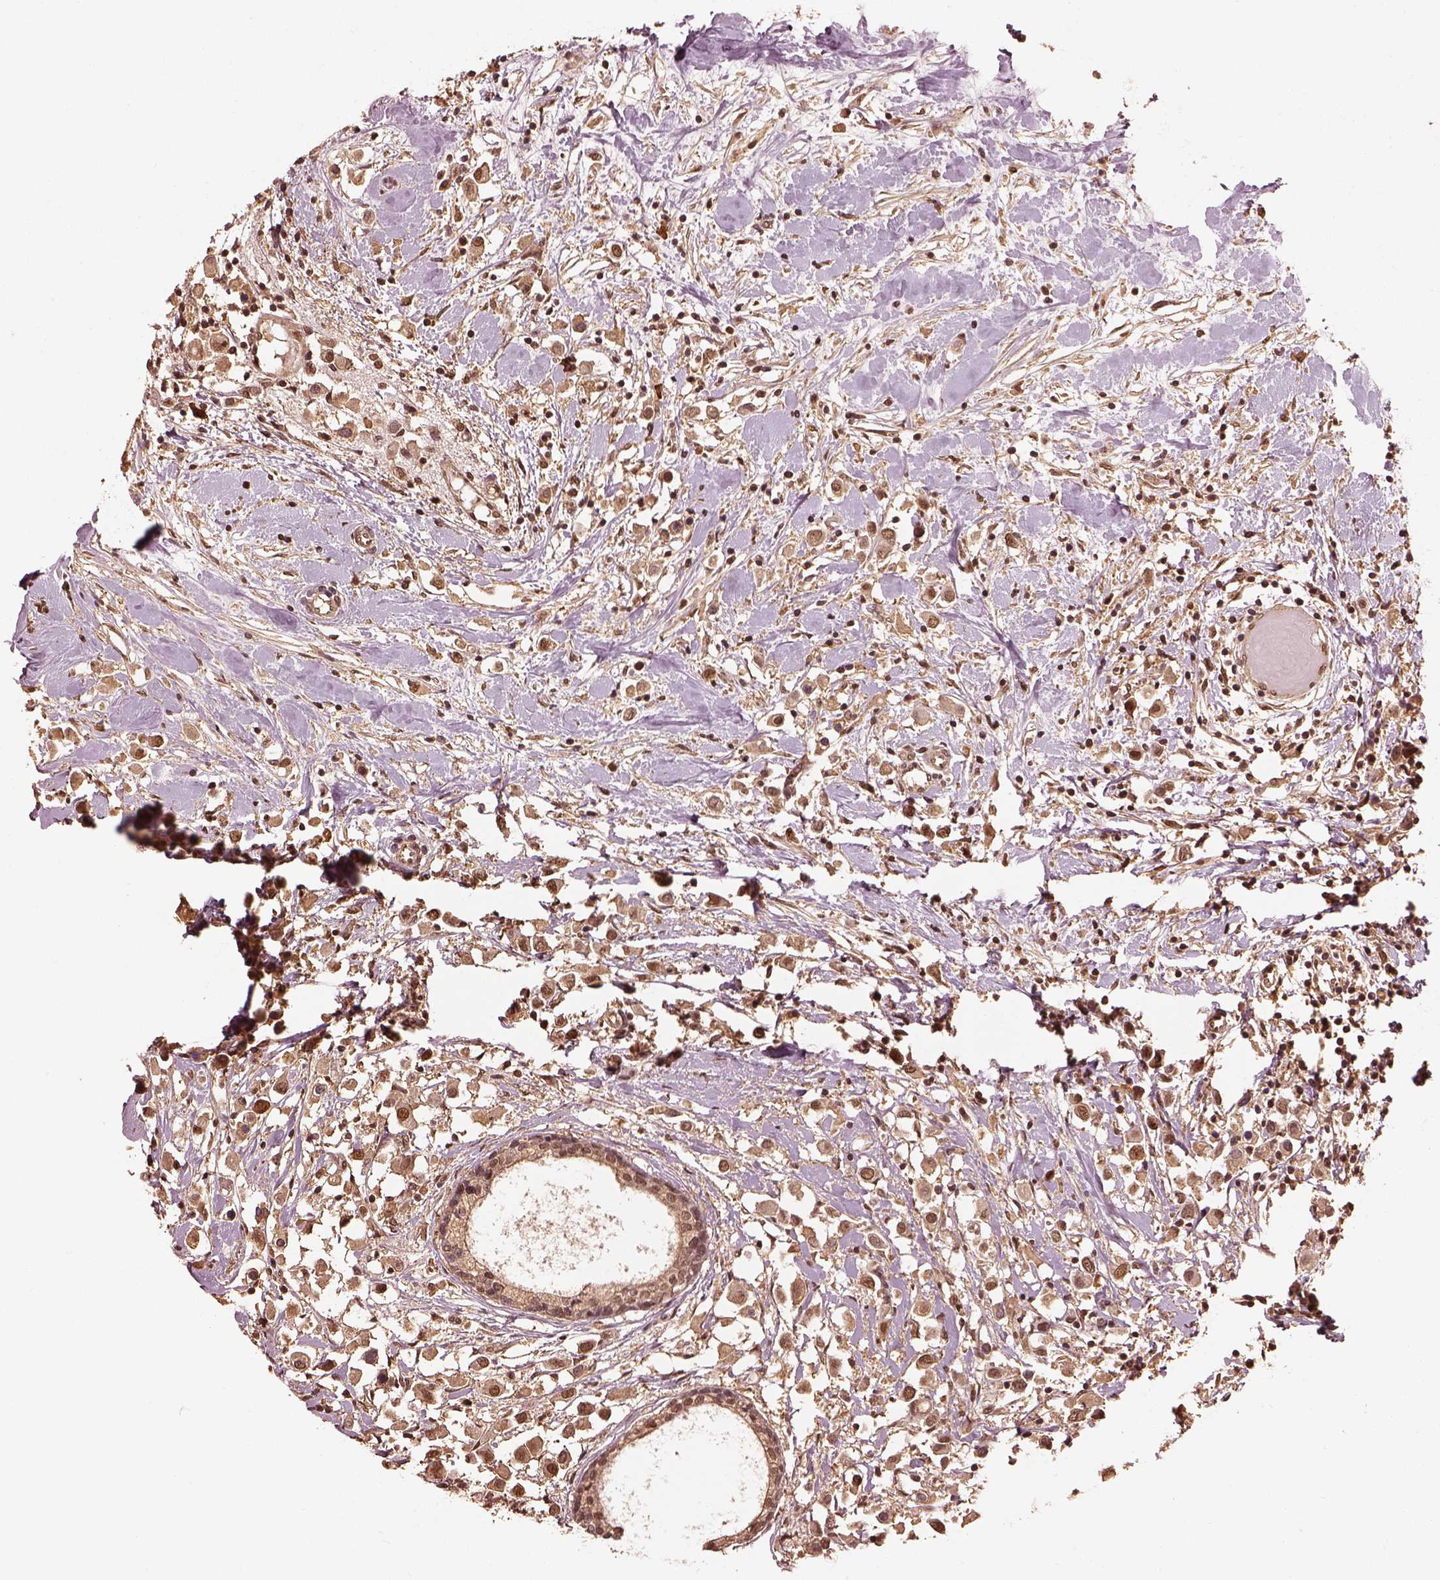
{"staining": {"intensity": "moderate", "quantity": ">75%", "location": "cytoplasmic/membranous,nuclear"}, "tissue": "breast cancer", "cell_type": "Tumor cells", "image_type": "cancer", "snomed": [{"axis": "morphology", "description": "Duct carcinoma"}, {"axis": "topography", "description": "Breast"}], "caption": "Invasive ductal carcinoma (breast) tissue demonstrates moderate cytoplasmic/membranous and nuclear staining in approximately >75% of tumor cells", "gene": "PSMC5", "patient": {"sex": "female", "age": 61}}